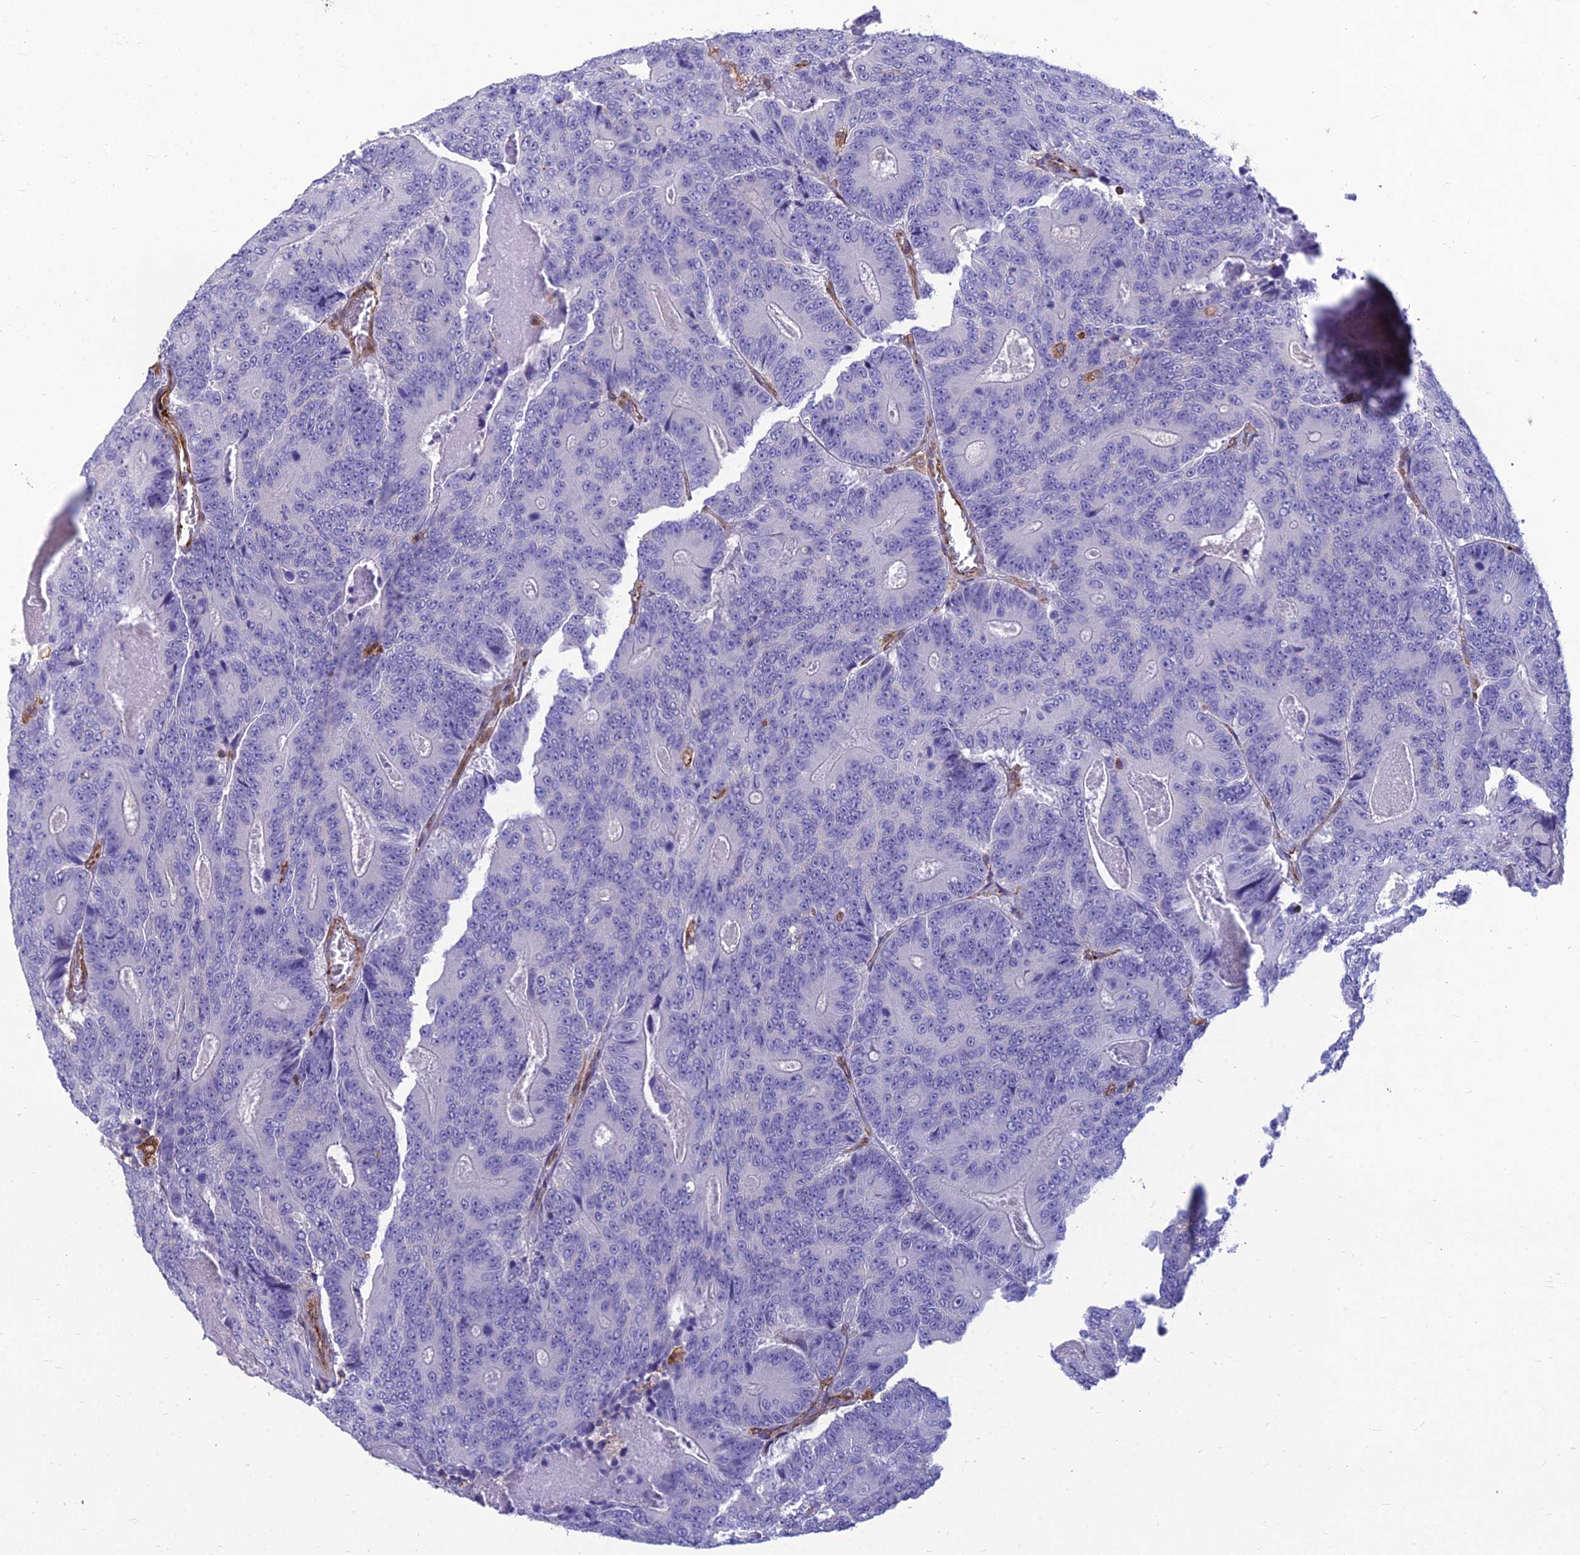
{"staining": {"intensity": "negative", "quantity": "none", "location": "none"}, "tissue": "colorectal cancer", "cell_type": "Tumor cells", "image_type": "cancer", "snomed": [{"axis": "morphology", "description": "Adenocarcinoma, NOS"}, {"axis": "topography", "description": "Colon"}], "caption": "High power microscopy histopathology image of an immunohistochemistry (IHC) image of adenocarcinoma (colorectal), revealing no significant positivity in tumor cells.", "gene": "PSMD11", "patient": {"sex": "male", "age": 83}}